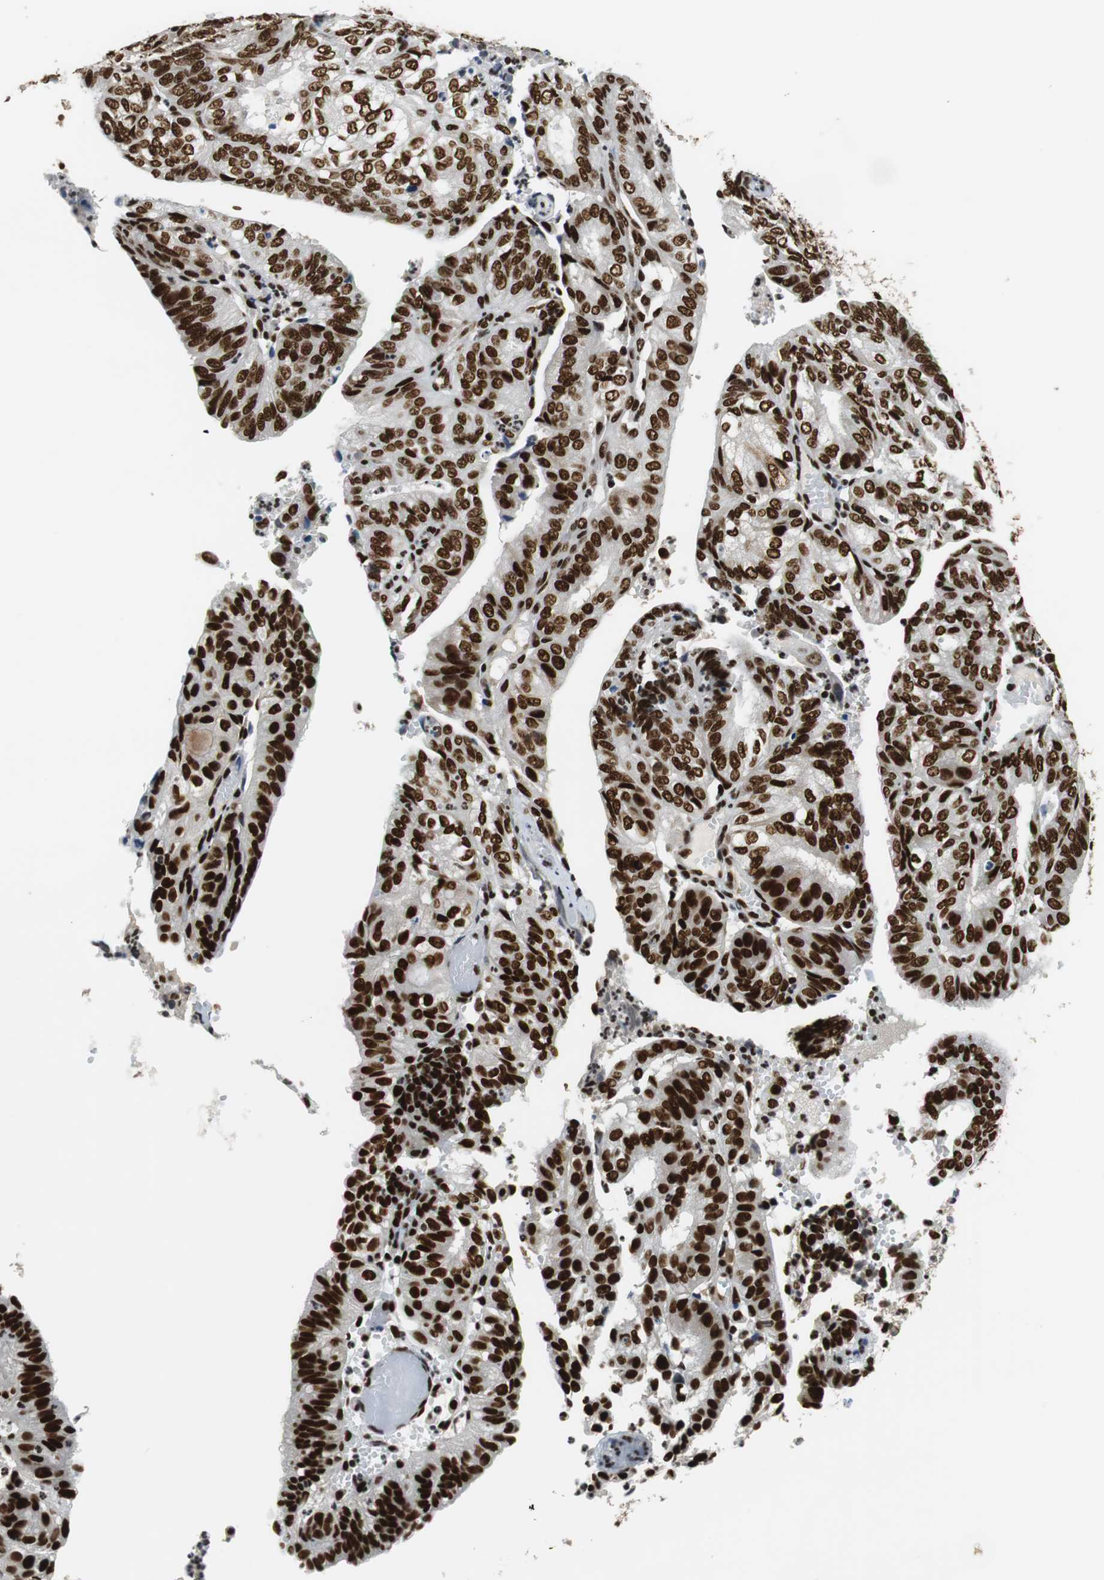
{"staining": {"intensity": "strong", "quantity": ">75%", "location": "nuclear"}, "tissue": "endometrial cancer", "cell_type": "Tumor cells", "image_type": "cancer", "snomed": [{"axis": "morphology", "description": "Adenocarcinoma, NOS"}, {"axis": "topography", "description": "Uterus"}], "caption": "The photomicrograph demonstrates staining of endometrial cancer (adenocarcinoma), revealing strong nuclear protein positivity (brown color) within tumor cells.", "gene": "PRKDC", "patient": {"sex": "female", "age": 60}}